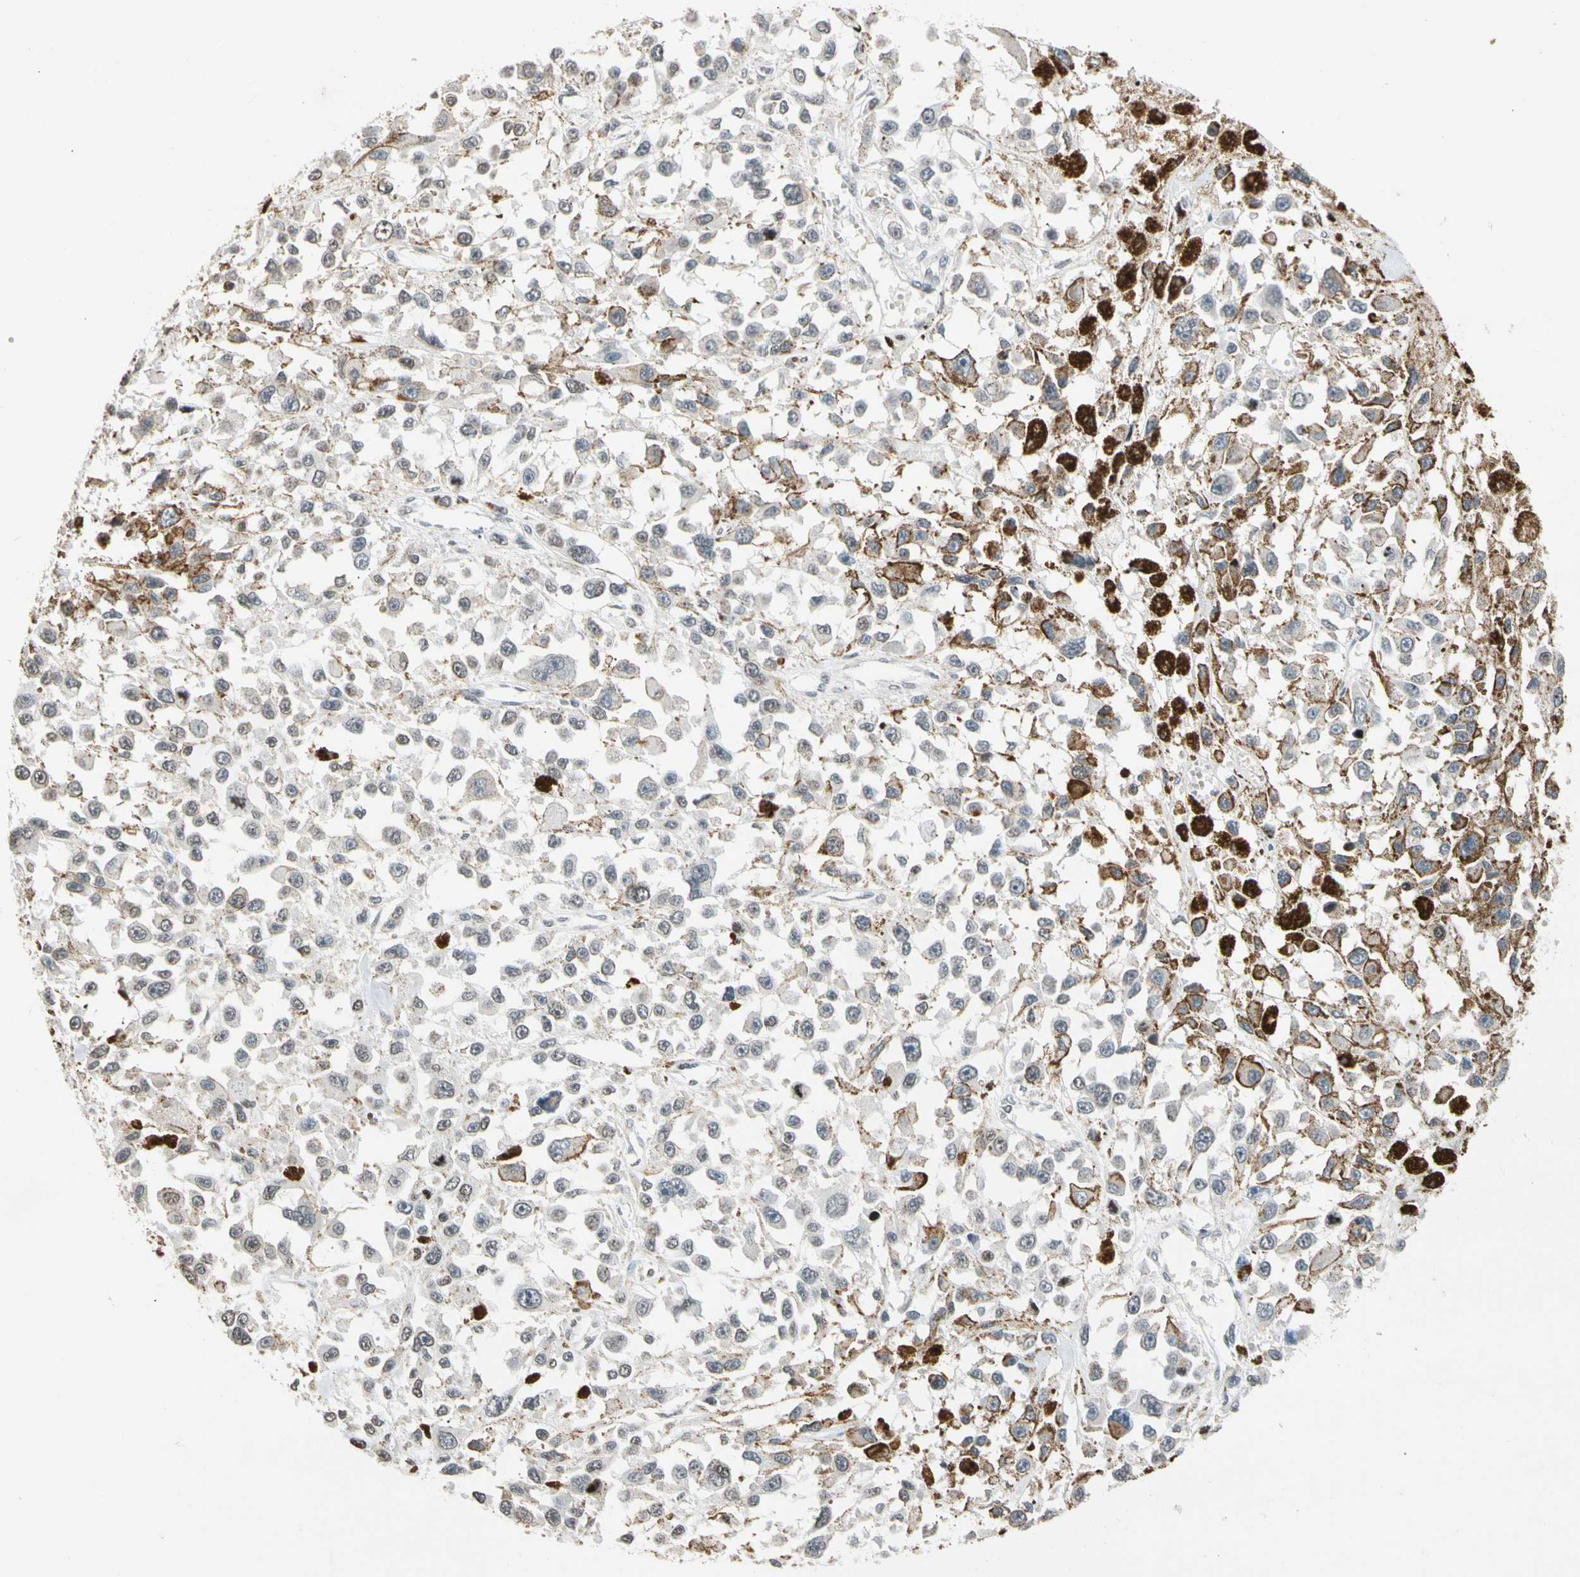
{"staining": {"intensity": "negative", "quantity": "none", "location": "none"}, "tissue": "melanoma", "cell_type": "Tumor cells", "image_type": "cancer", "snomed": [{"axis": "morphology", "description": "Malignant melanoma, Metastatic site"}, {"axis": "topography", "description": "Lymph node"}], "caption": "Melanoma was stained to show a protein in brown. There is no significant positivity in tumor cells.", "gene": "GPX4", "patient": {"sex": "male", "age": 59}}